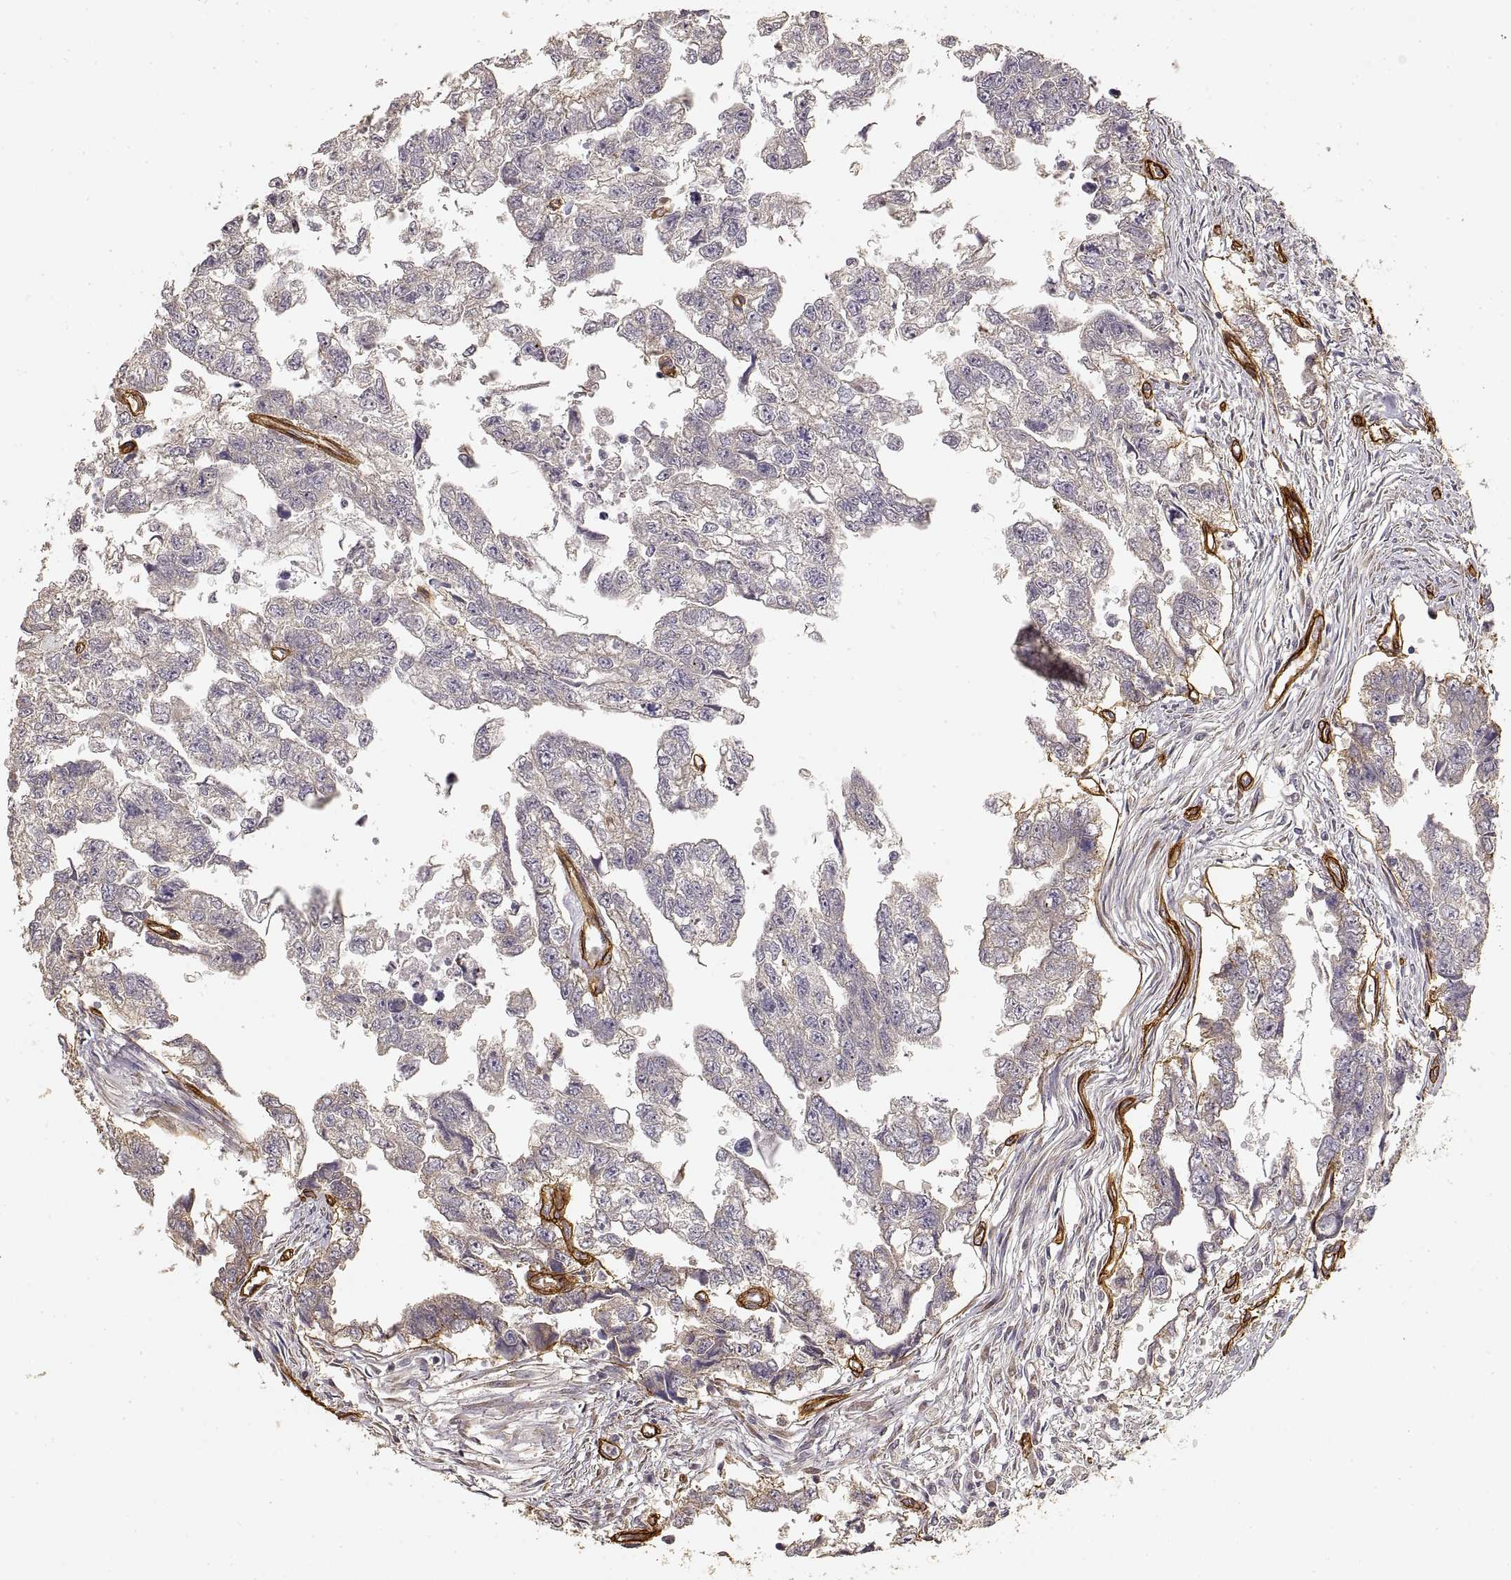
{"staining": {"intensity": "negative", "quantity": "none", "location": "none"}, "tissue": "testis cancer", "cell_type": "Tumor cells", "image_type": "cancer", "snomed": [{"axis": "morphology", "description": "Carcinoma, Embryonal, NOS"}, {"axis": "morphology", "description": "Teratoma, malignant, NOS"}, {"axis": "topography", "description": "Testis"}], "caption": "High power microscopy histopathology image of an immunohistochemistry (IHC) micrograph of malignant teratoma (testis), revealing no significant expression in tumor cells.", "gene": "LAMA4", "patient": {"sex": "male", "age": 44}}